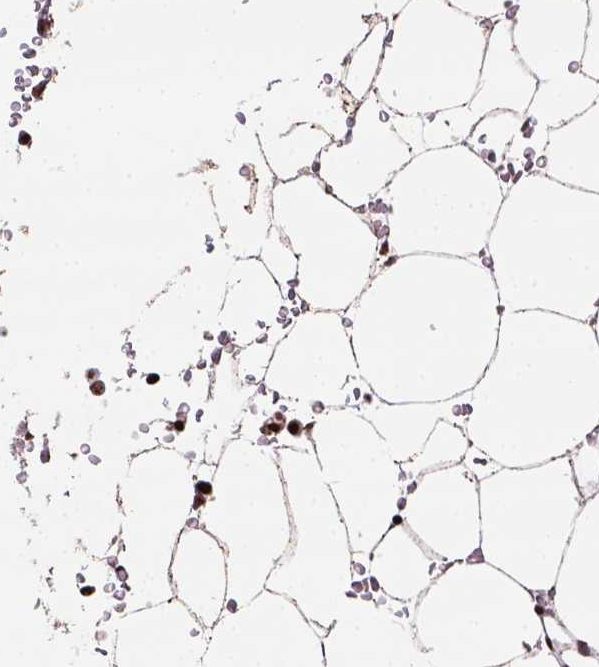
{"staining": {"intensity": "strong", "quantity": ">75%", "location": "nuclear"}, "tissue": "bone marrow", "cell_type": "Hematopoietic cells", "image_type": "normal", "snomed": [{"axis": "morphology", "description": "Normal tissue, NOS"}, {"axis": "topography", "description": "Bone marrow"}], "caption": "Bone marrow stained with DAB IHC demonstrates high levels of strong nuclear positivity in about >75% of hematopoietic cells.", "gene": "NACC1", "patient": {"sex": "female", "age": 52}}